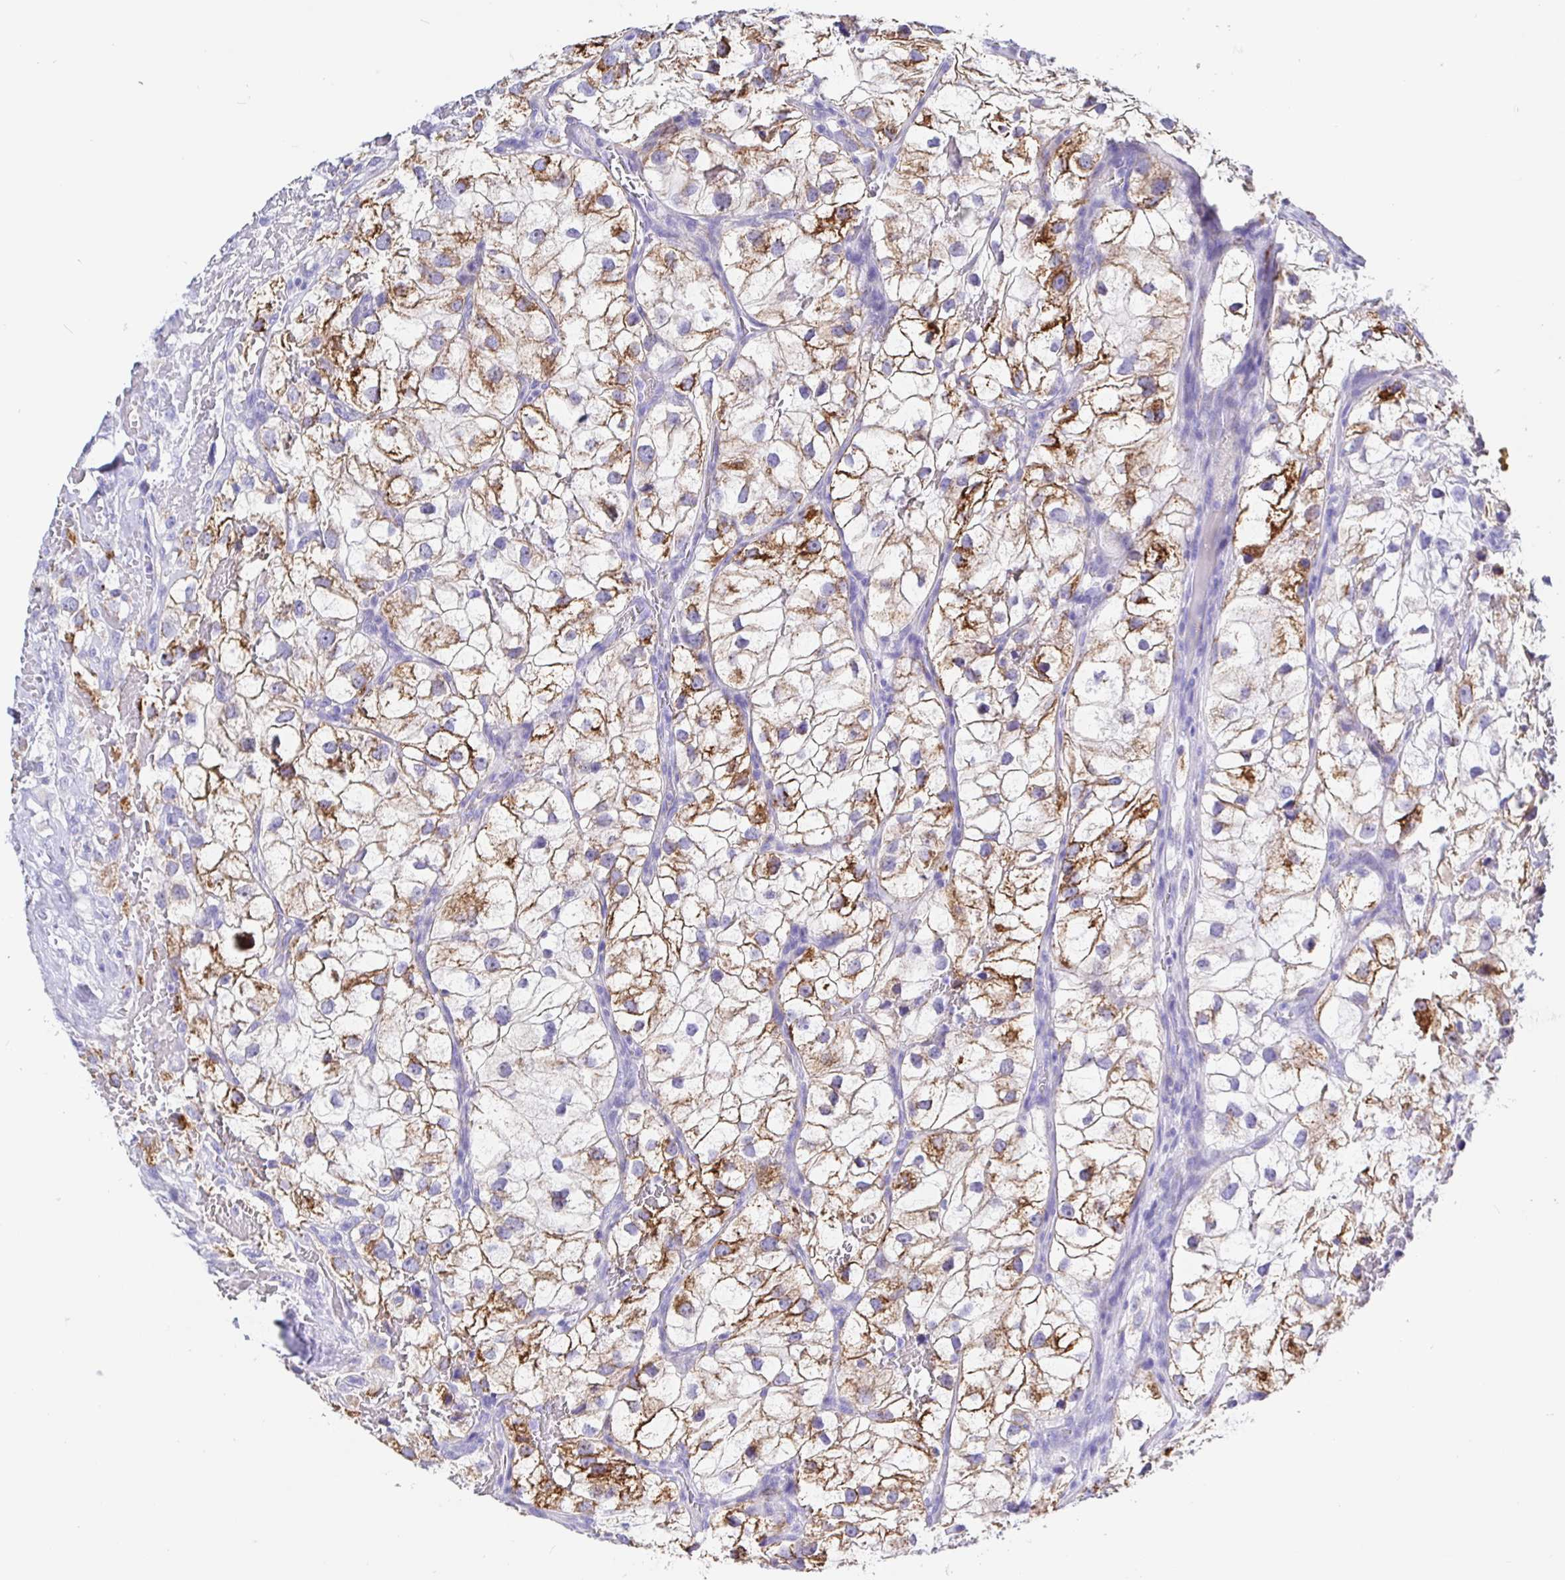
{"staining": {"intensity": "strong", "quantity": "25%-75%", "location": "cytoplasmic/membranous"}, "tissue": "renal cancer", "cell_type": "Tumor cells", "image_type": "cancer", "snomed": [{"axis": "morphology", "description": "Adenocarcinoma, NOS"}, {"axis": "topography", "description": "Kidney"}], "caption": "IHC of human adenocarcinoma (renal) shows high levels of strong cytoplasmic/membranous expression in about 25%-75% of tumor cells.", "gene": "MAOA", "patient": {"sex": "male", "age": 59}}